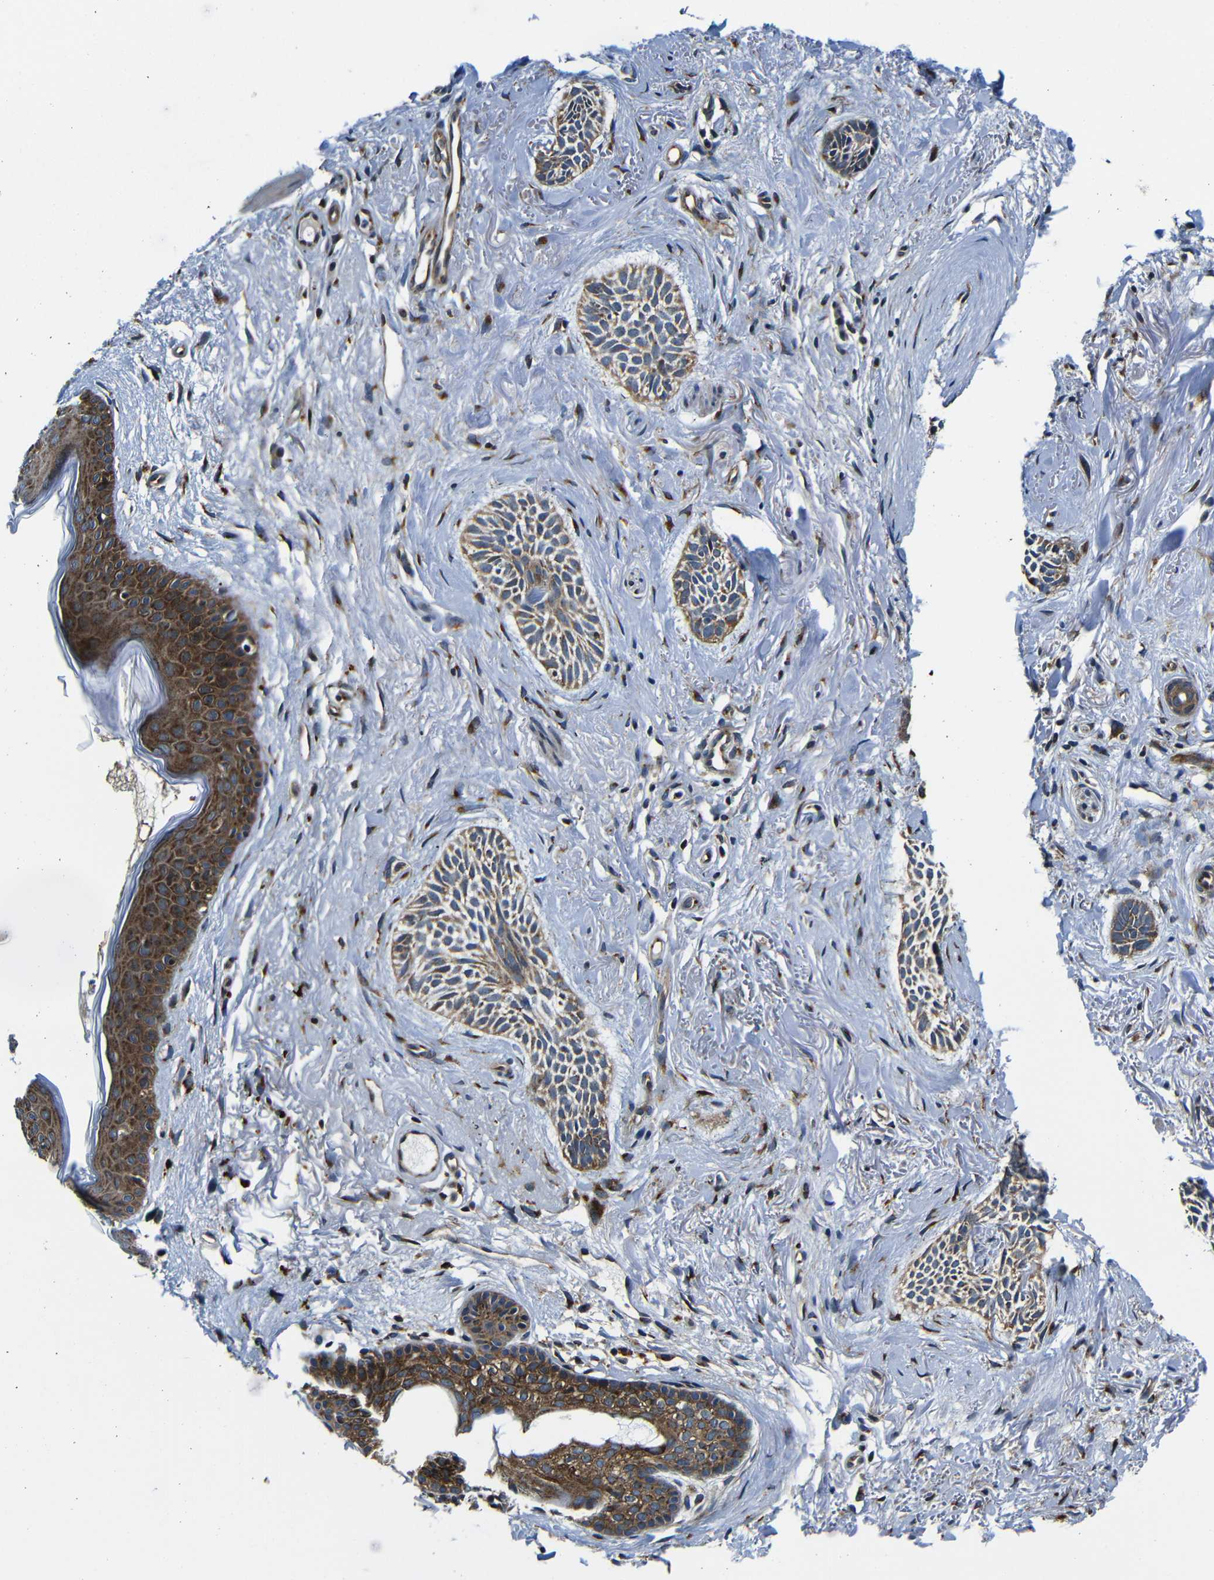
{"staining": {"intensity": "moderate", "quantity": ">75%", "location": "cytoplasmic/membranous"}, "tissue": "skin cancer", "cell_type": "Tumor cells", "image_type": "cancer", "snomed": [{"axis": "morphology", "description": "Normal tissue, NOS"}, {"axis": "morphology", "description": "Basal cell carcinoma"}, {"axis": "topography", "description": "Skin"}], "caption": "The histopathology image demonstrates staining of skin cancer, revealing moderate cytoplasmic/membranous protein positivity (brown color) within tumor cells.", "gene": "ABCE1", "patient": {"sex": "female", "age": 84}}